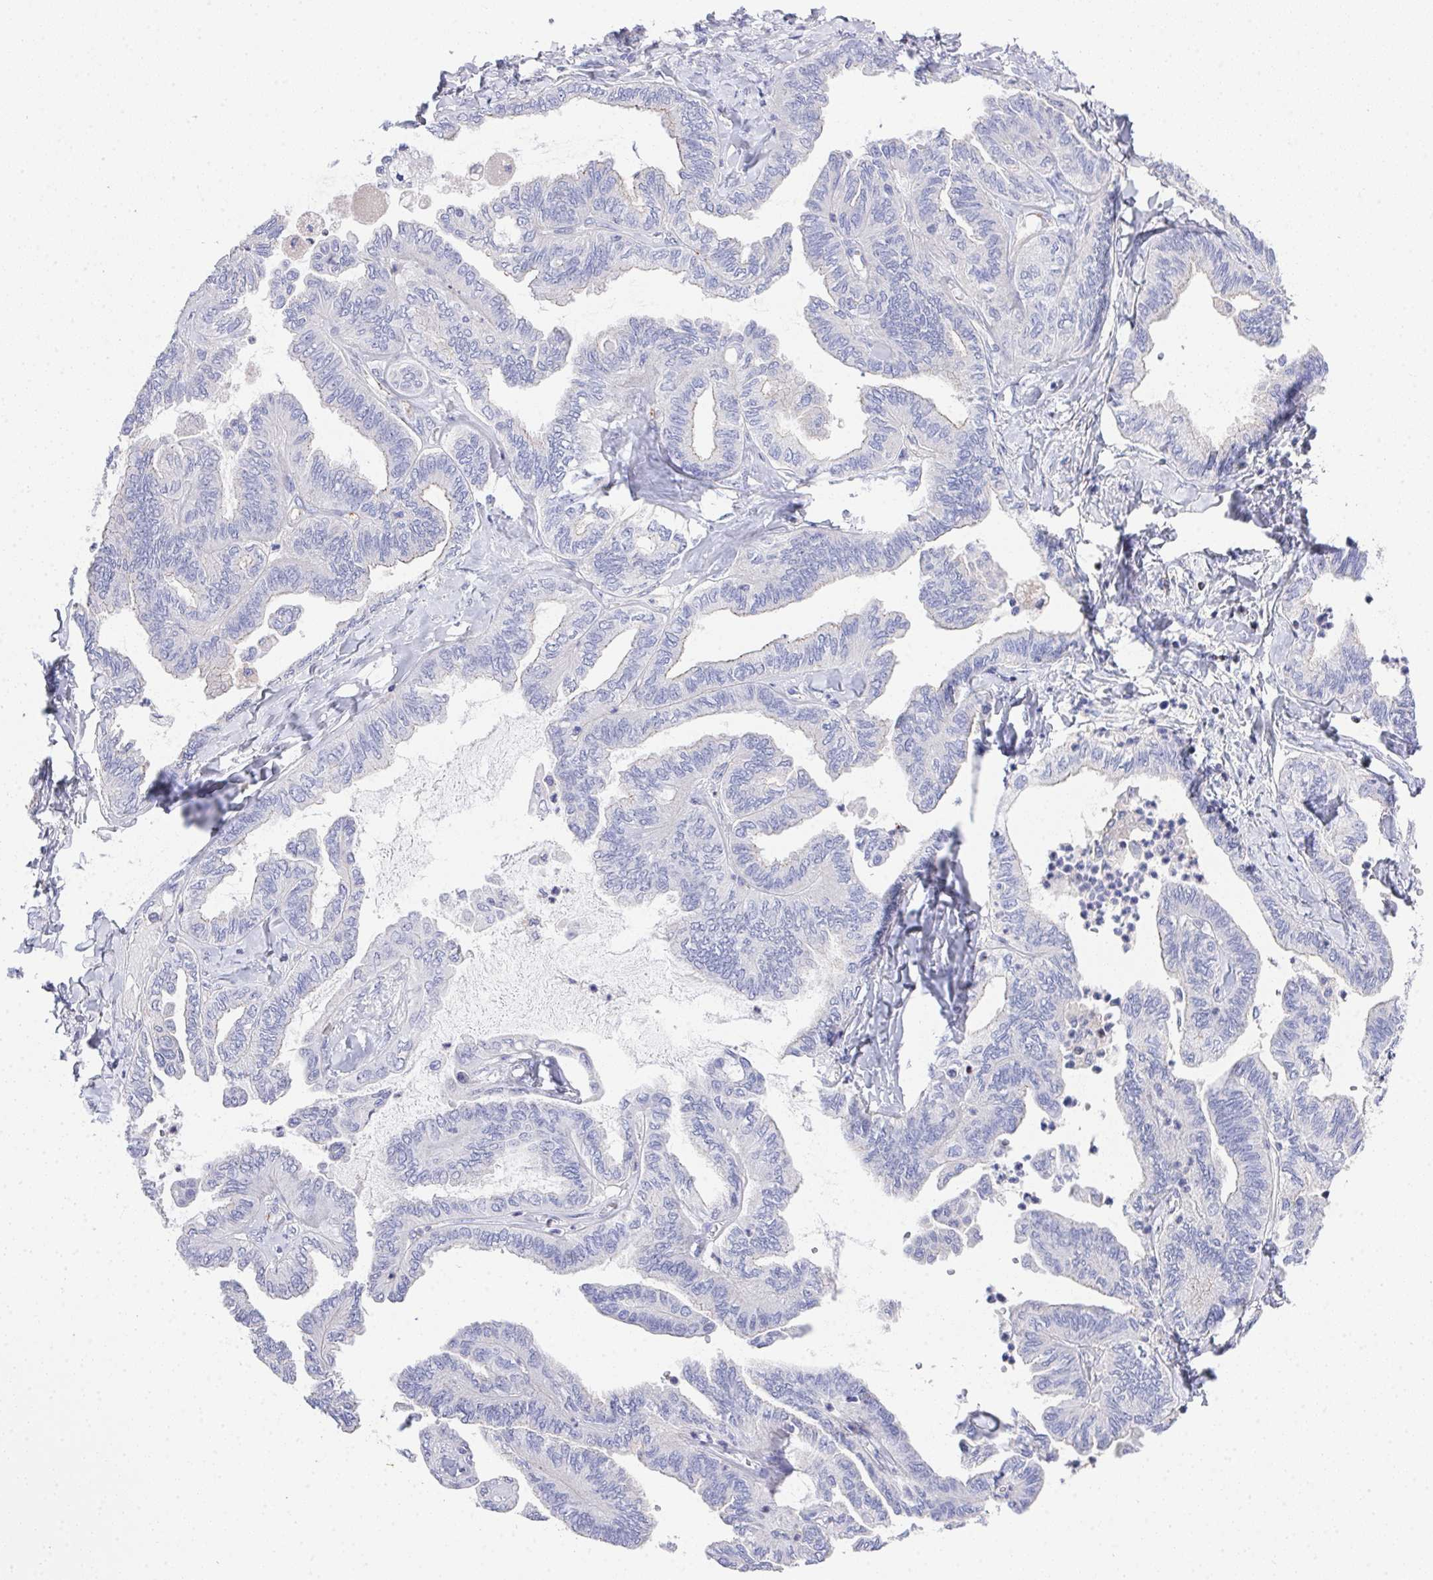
{"staining": {"intensity": "negative", "quantity": "none", "location": "none"}, "tissue": "ovarian cancer", "cell_type": "Tumor cells", "image_type": "cancer", "snomed": [{"axis": "morphology", "description": "Carcinoma, endometroid"}, {"axis": "topography", "description": "Ovary"}], "caption": "A micrograph of ovarian cancer stained for a protein displays no brown staining in tumor cells. (Immunohistochemistry, brightfield microscopy, high magnification).", "gene": "PRG3", "patient": {"sex": "female", "age": 70}}